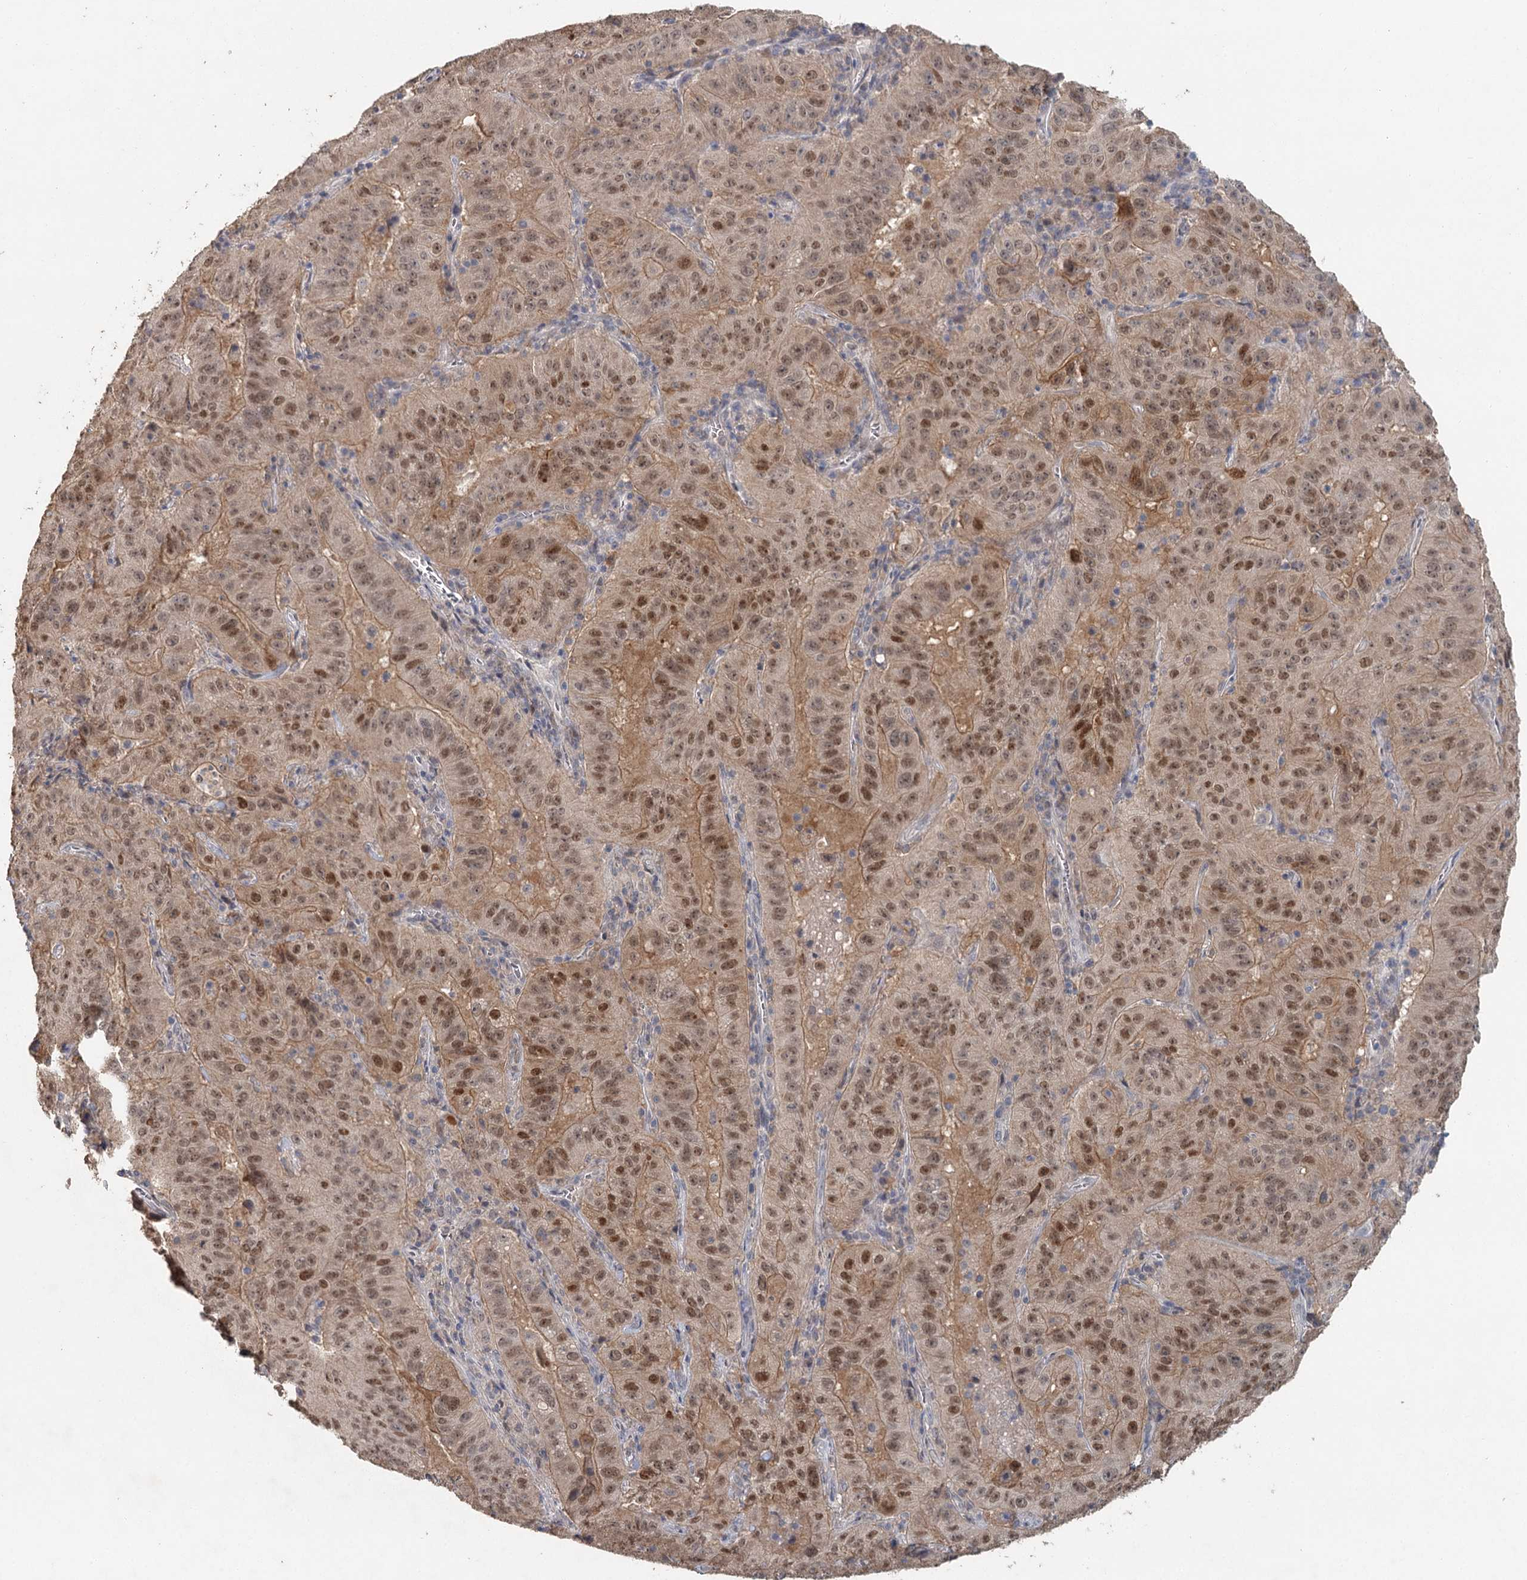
{"staining": {"intensity": "moderate", "quantity": ">75%", "location": "cytoplasmic/membranous,nuclear"}, "tissue": "pancreatic cancer", "cell_type": "Tumor cells", "image_type": "cancer", "snomed": [{"axis": "morphology", "description": "Adenocarcinoma, NOS"}, {"axis": "topography", "description": "Pancreas"}], "caption": "Immunohistochemical staining of human pancreatic cancer reveals moderate cytoplasmic/membranous and nuclear protein staining in approximately >75% of tumor cells.", "gene": "ADK", "patient": {"sex": "male", "age": 63}}